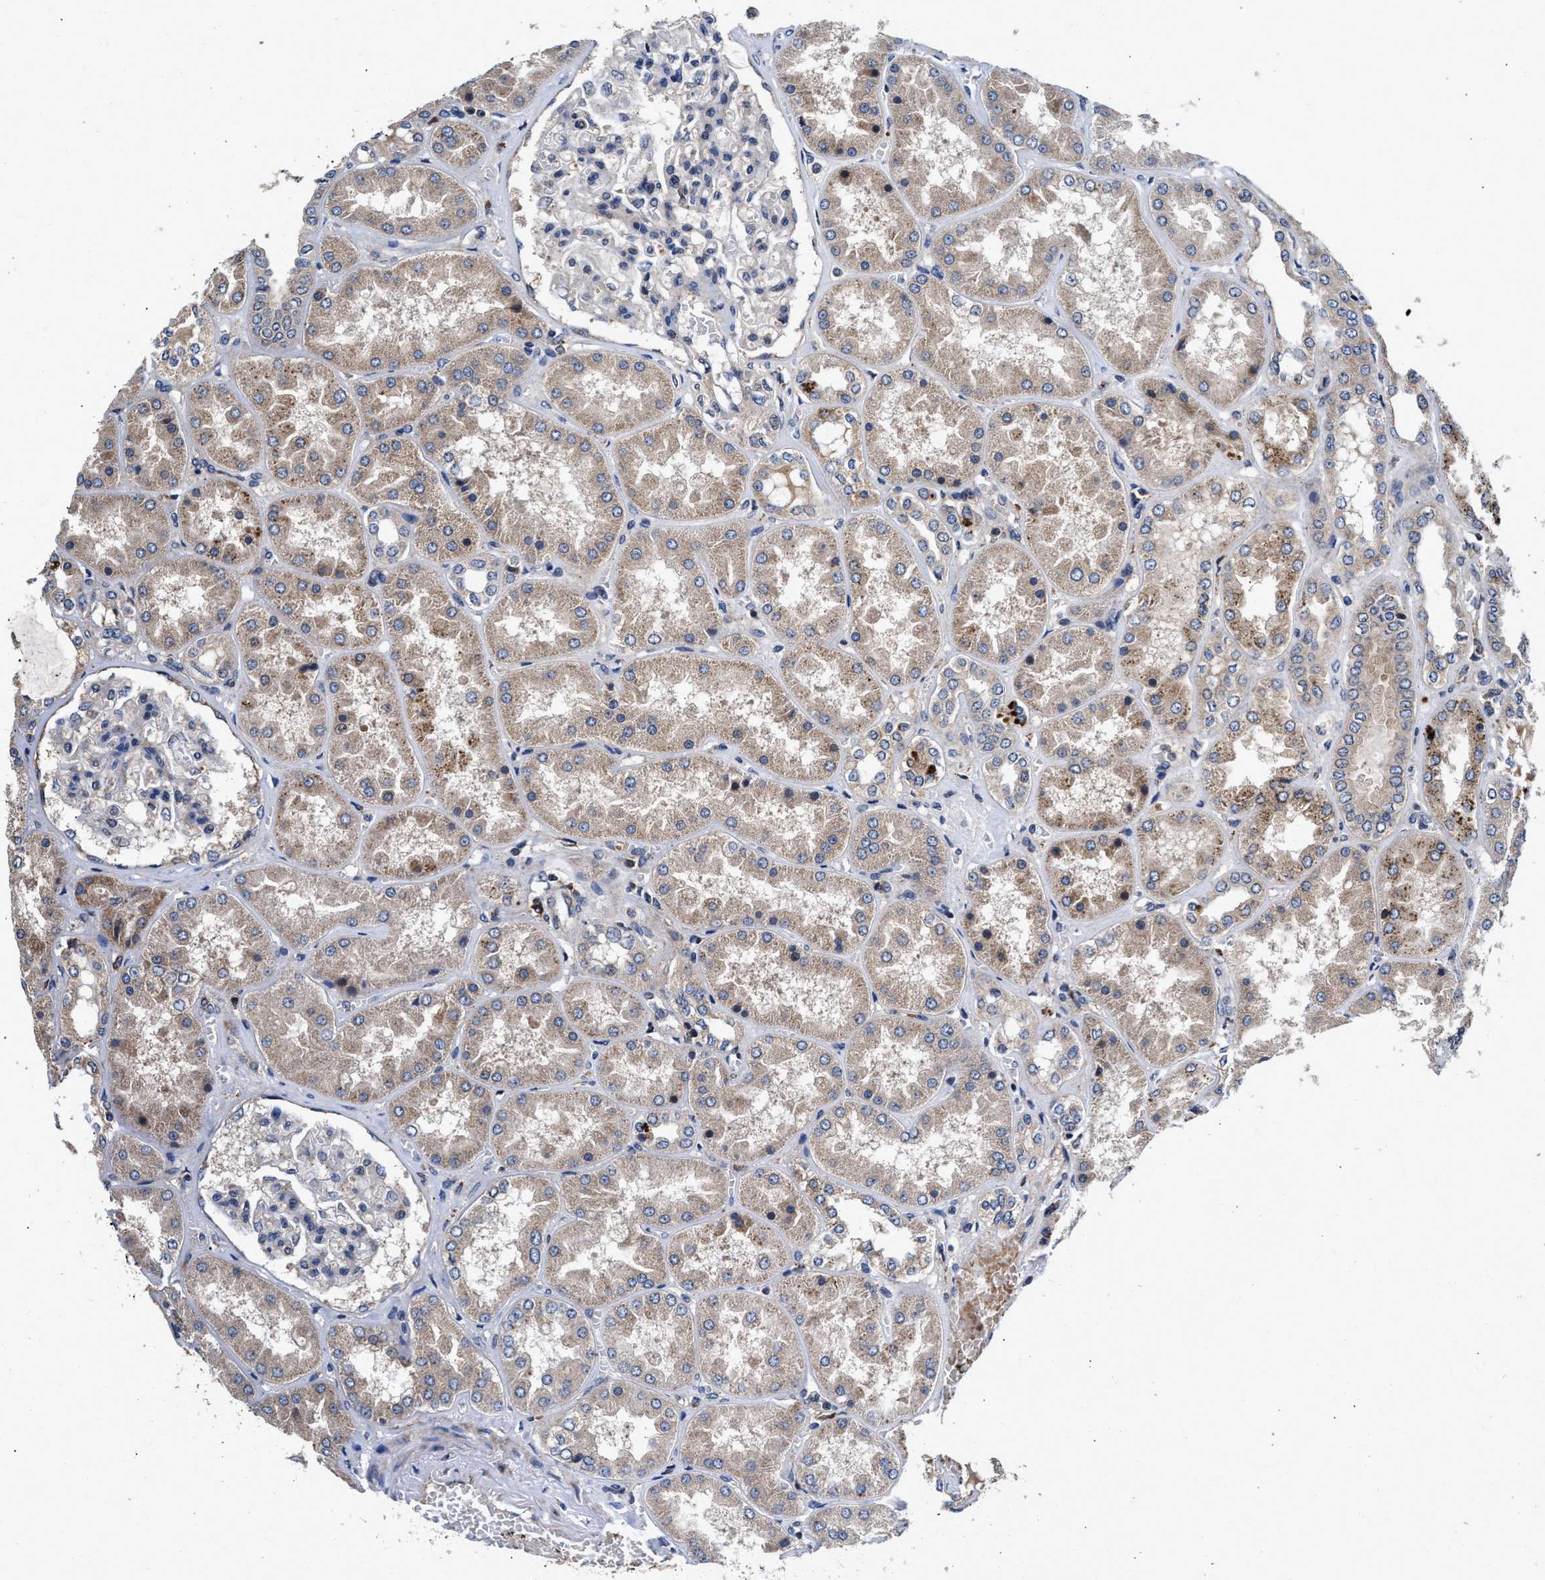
{"staining": {"intensity": "weak", "quantity": "25%-75%", "location": "cytoplasmic/membranous"}, "tissue": "kidney", "cell_type": "Cells in glomeruli", "image_type": "normal", "snomed": [{"axis": "morphology", "description": "Normal tissue, NOS"}, {"axis": "topography", "description": "Kidney"}], "caption": "Cells in glomeruli reveal low levels of weak cytoplasmic/membranous positivity in about 25%-75% of cells in normal human kidney.", "gene": "NFKB2", "patient": {"sex": "female", "age": 56}}